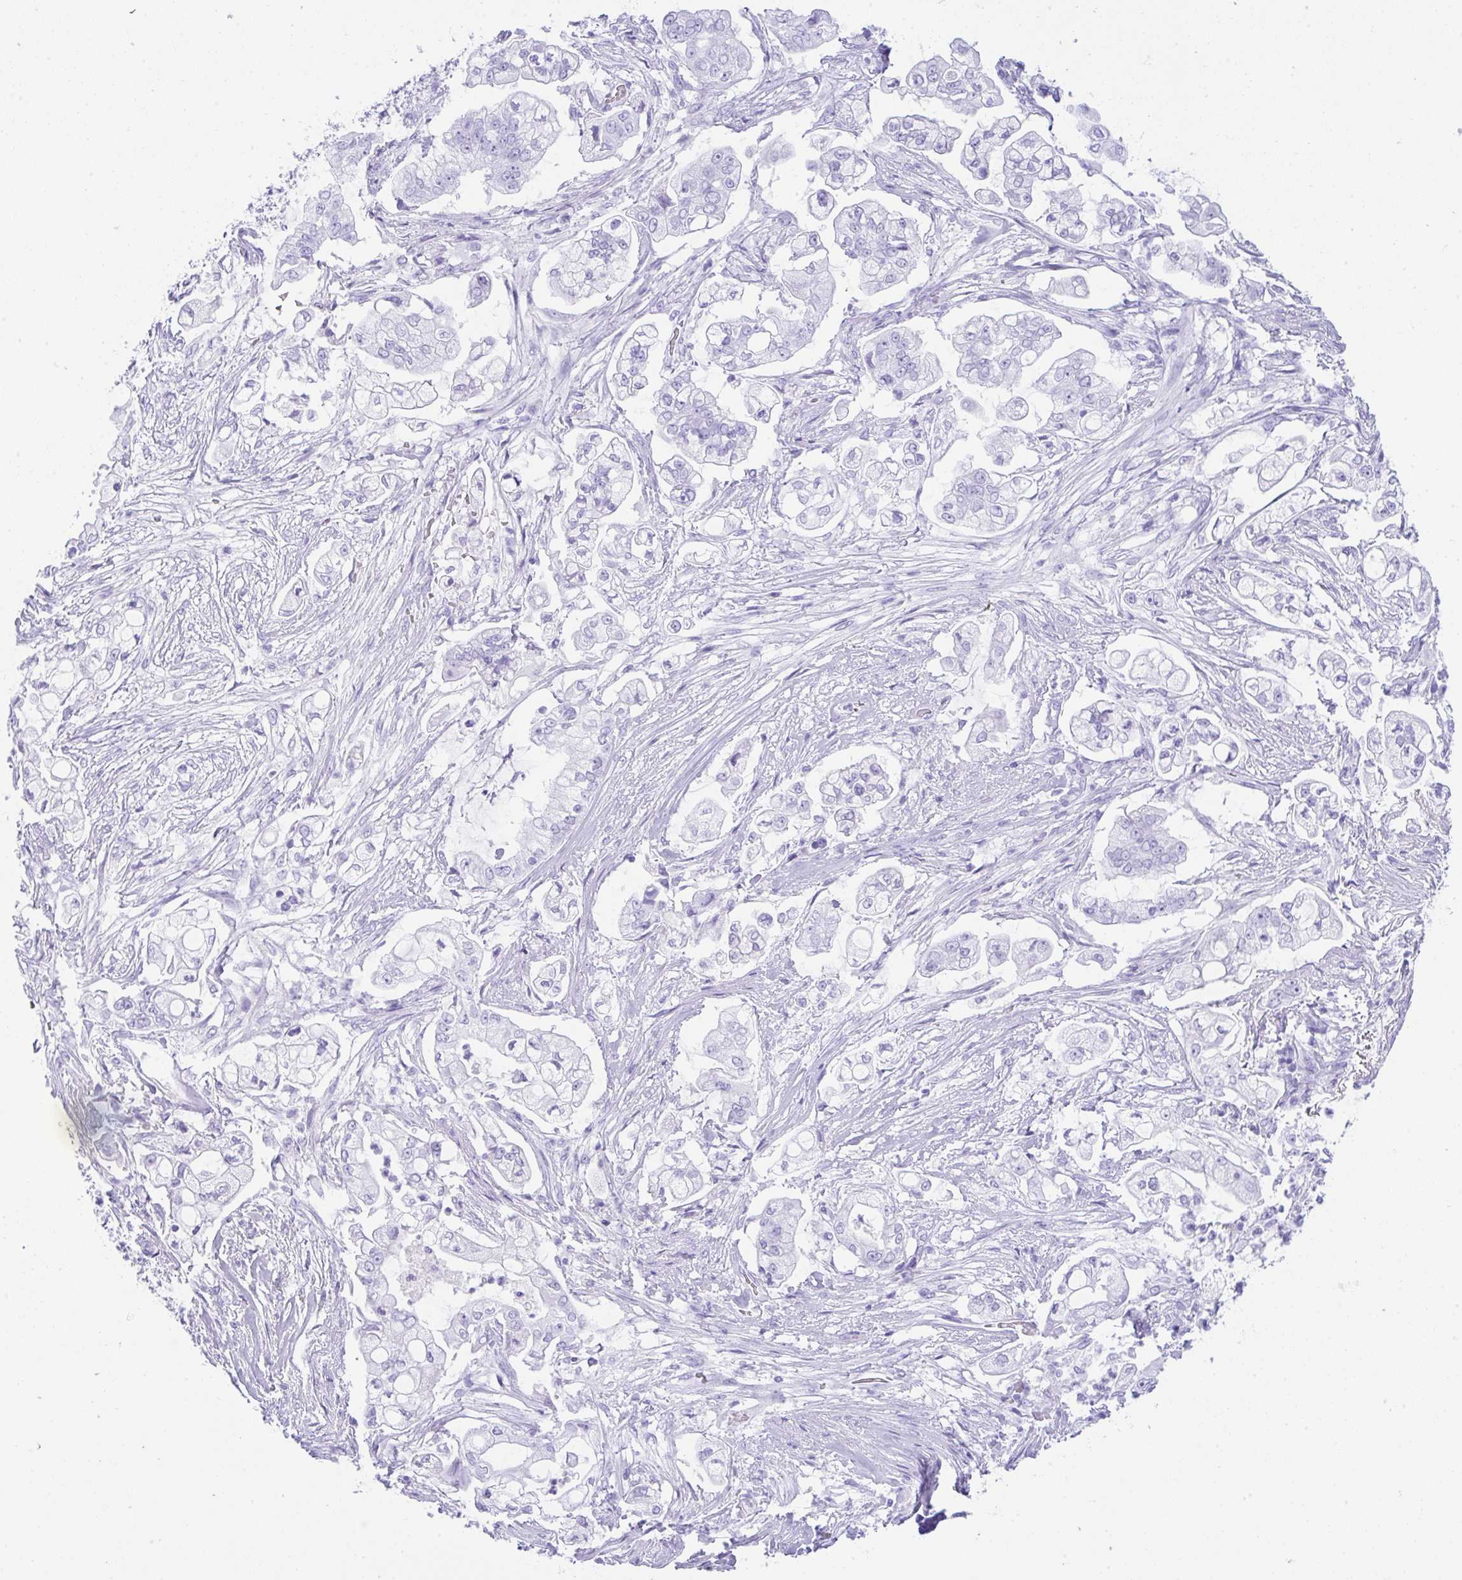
{"staining": {"intensity": "negative", "quantity": "none", "location": "none"}, "tissue": "pancreatic cancer", "cell_type": "Tumor cells", "image_type": "cancer", "snomed": [{"axis": "morphology", "description": "Adenocarcinoma, NOS"}, {"axis": "topography", "description": "Pancreas"}], "caption": "Immunohistochemical staining of human adenocarcinoma (pancreatic) displays no significant expression in tumor cells.", "gene": "CPA1", "patient": {"sex": "female", "age": 69}}